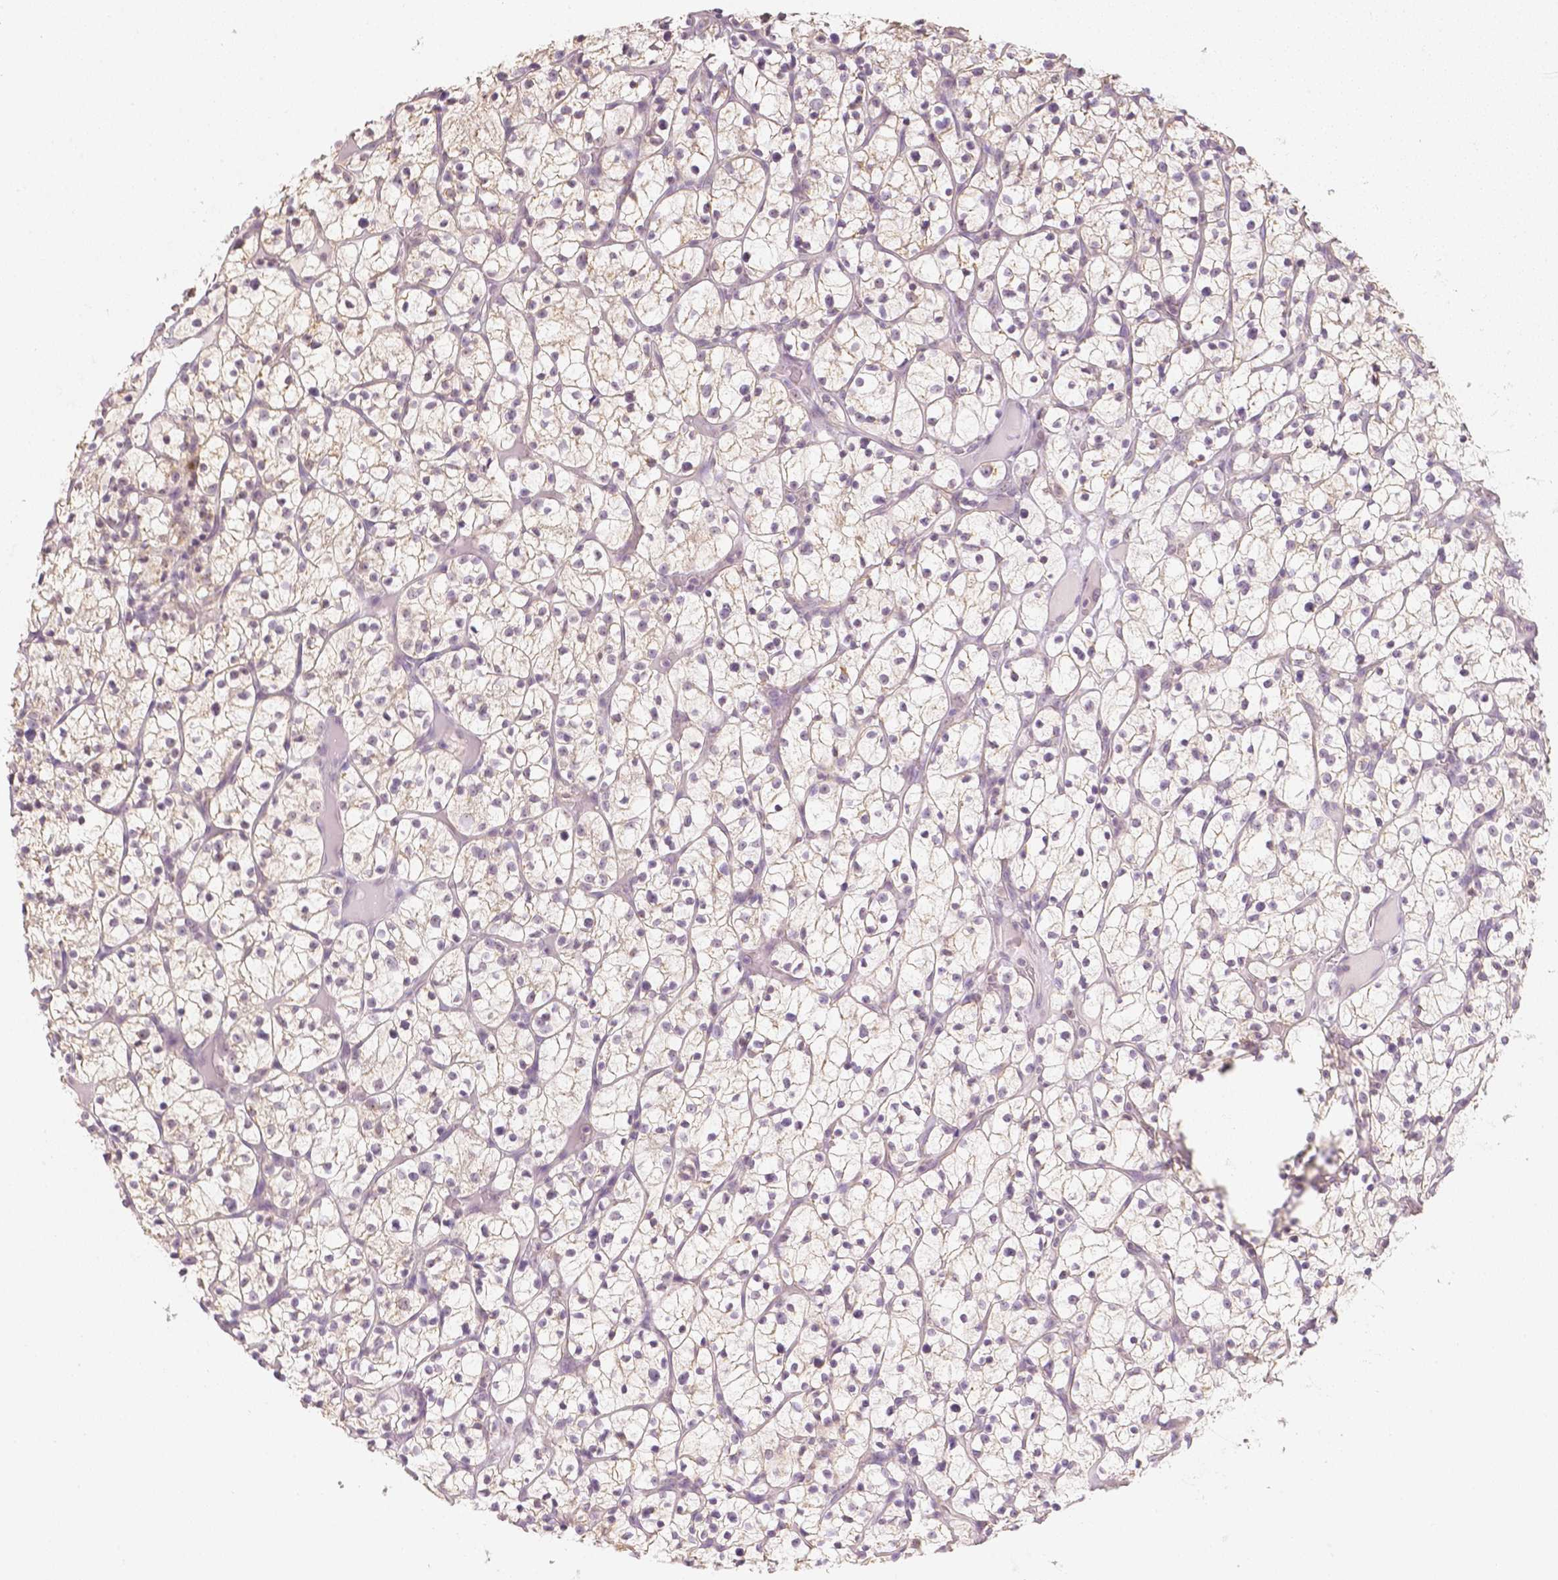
{"staining": {"intensity": "negative", "quantity": "none", "location": "none"}, "tissue": "renal cancer", "cell_type": "Tumor cells", "image_type": "cancer", "snomed": [{"axis": "morphology", "description": "Adenocarcinoma, NOS"}, {"axis": "topography", "description": "Kidney"}], "caption": "Immunohistochemistry (IHC) histopathology image of neoplastic tissue: human renal adenocarcinoma stained with DAB (3,3'-diaminobenzidine) demonstrates no significant protein expression in tumor cells.", "gene": "NVL", "patient": {"sex": "female", "age": 64}}